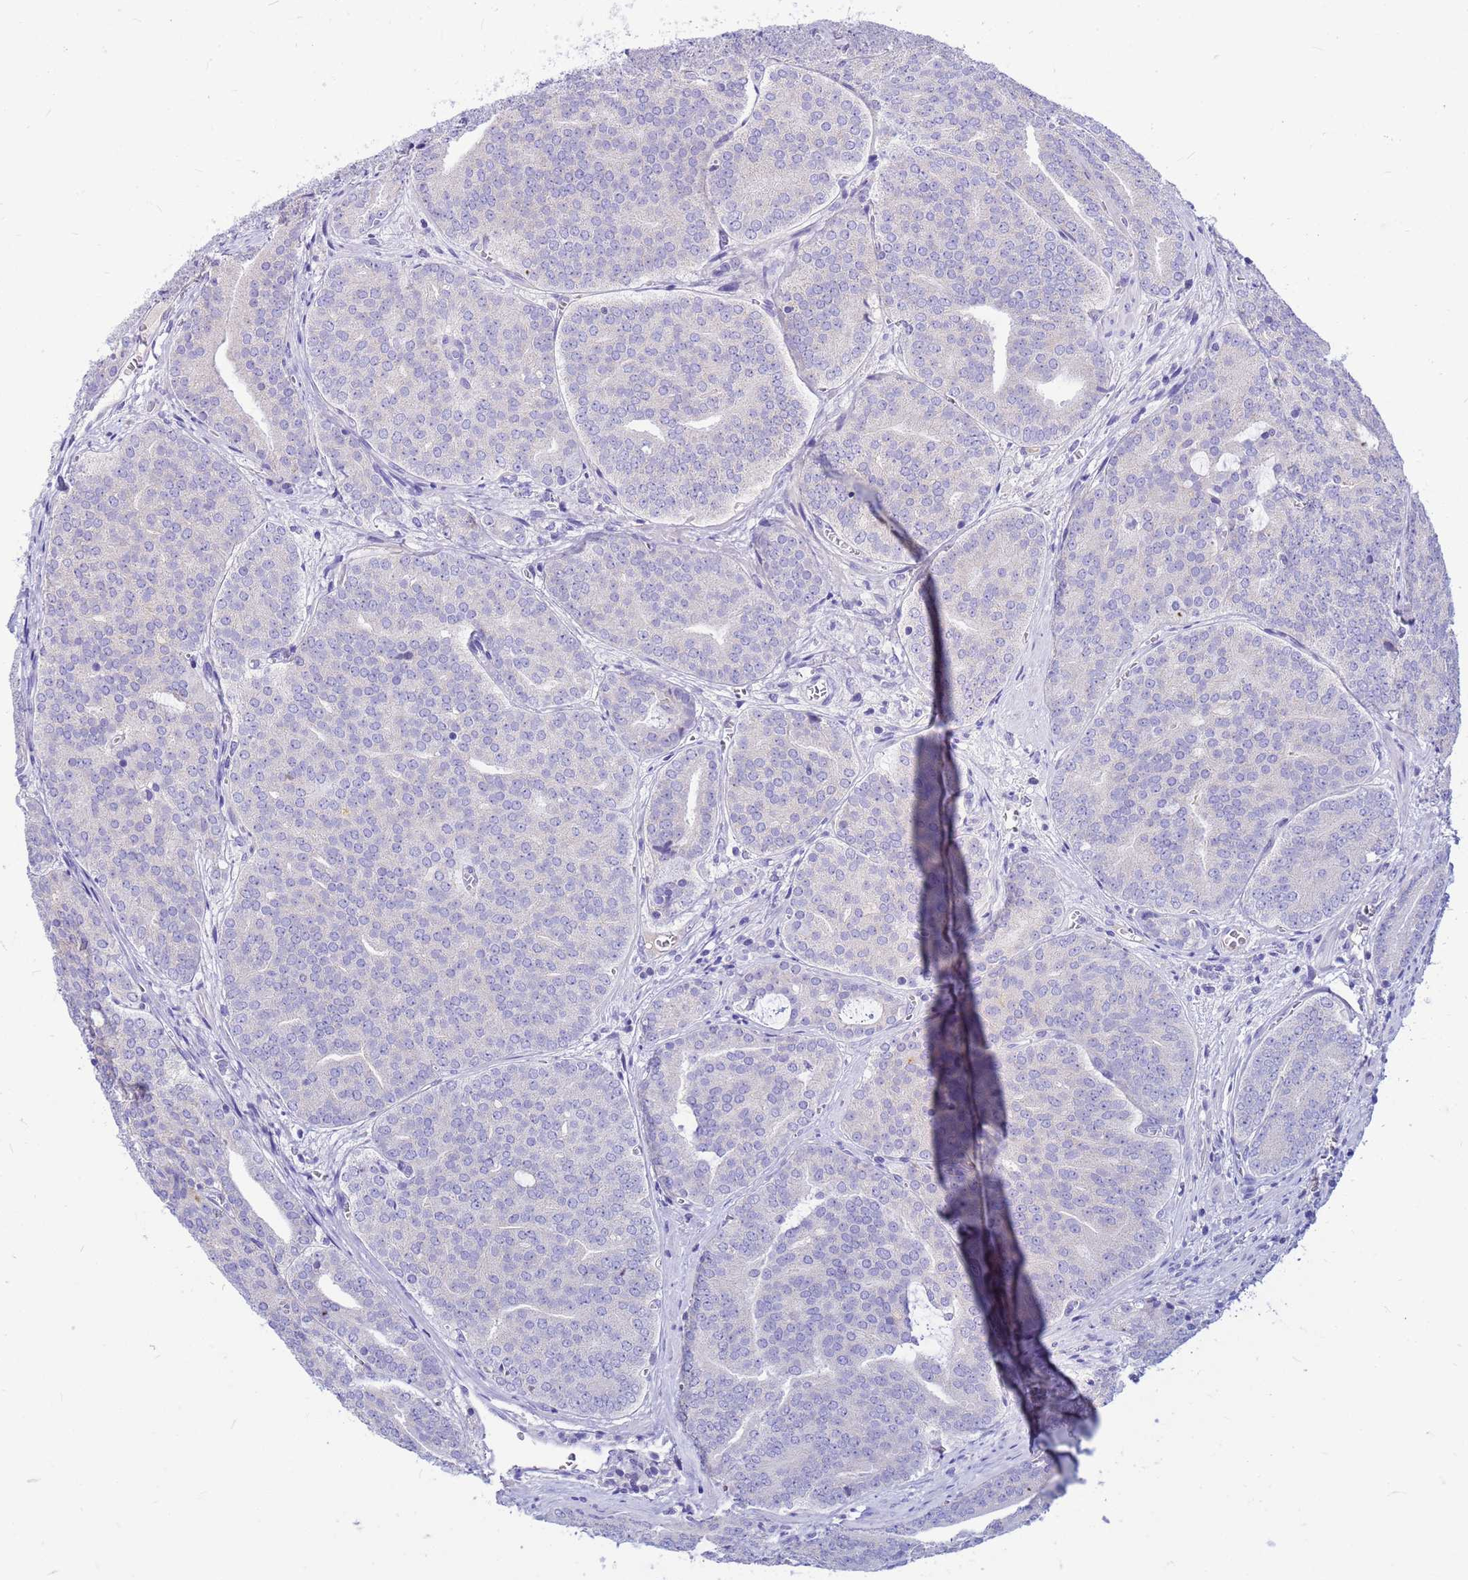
{"staining": {"intensity": "negative", "quantity": "none", "location": "none"}, "tissue": "prostate cancer", "cell_type": "Tumor cells", "image_type": "cancer", "snomed": [{"axis": "morphology", "description": "Adenocarcinoma, High grade"}, {"axis": "topography", "description": "Prostate"}], "caption": "The immunohistochemistry image has no significant expression in tumor cells of prostate cancer tissue. Nuclei are stained in blue.", "gene": "DPRX", "patient": {"sex": "male", "age": 55}}